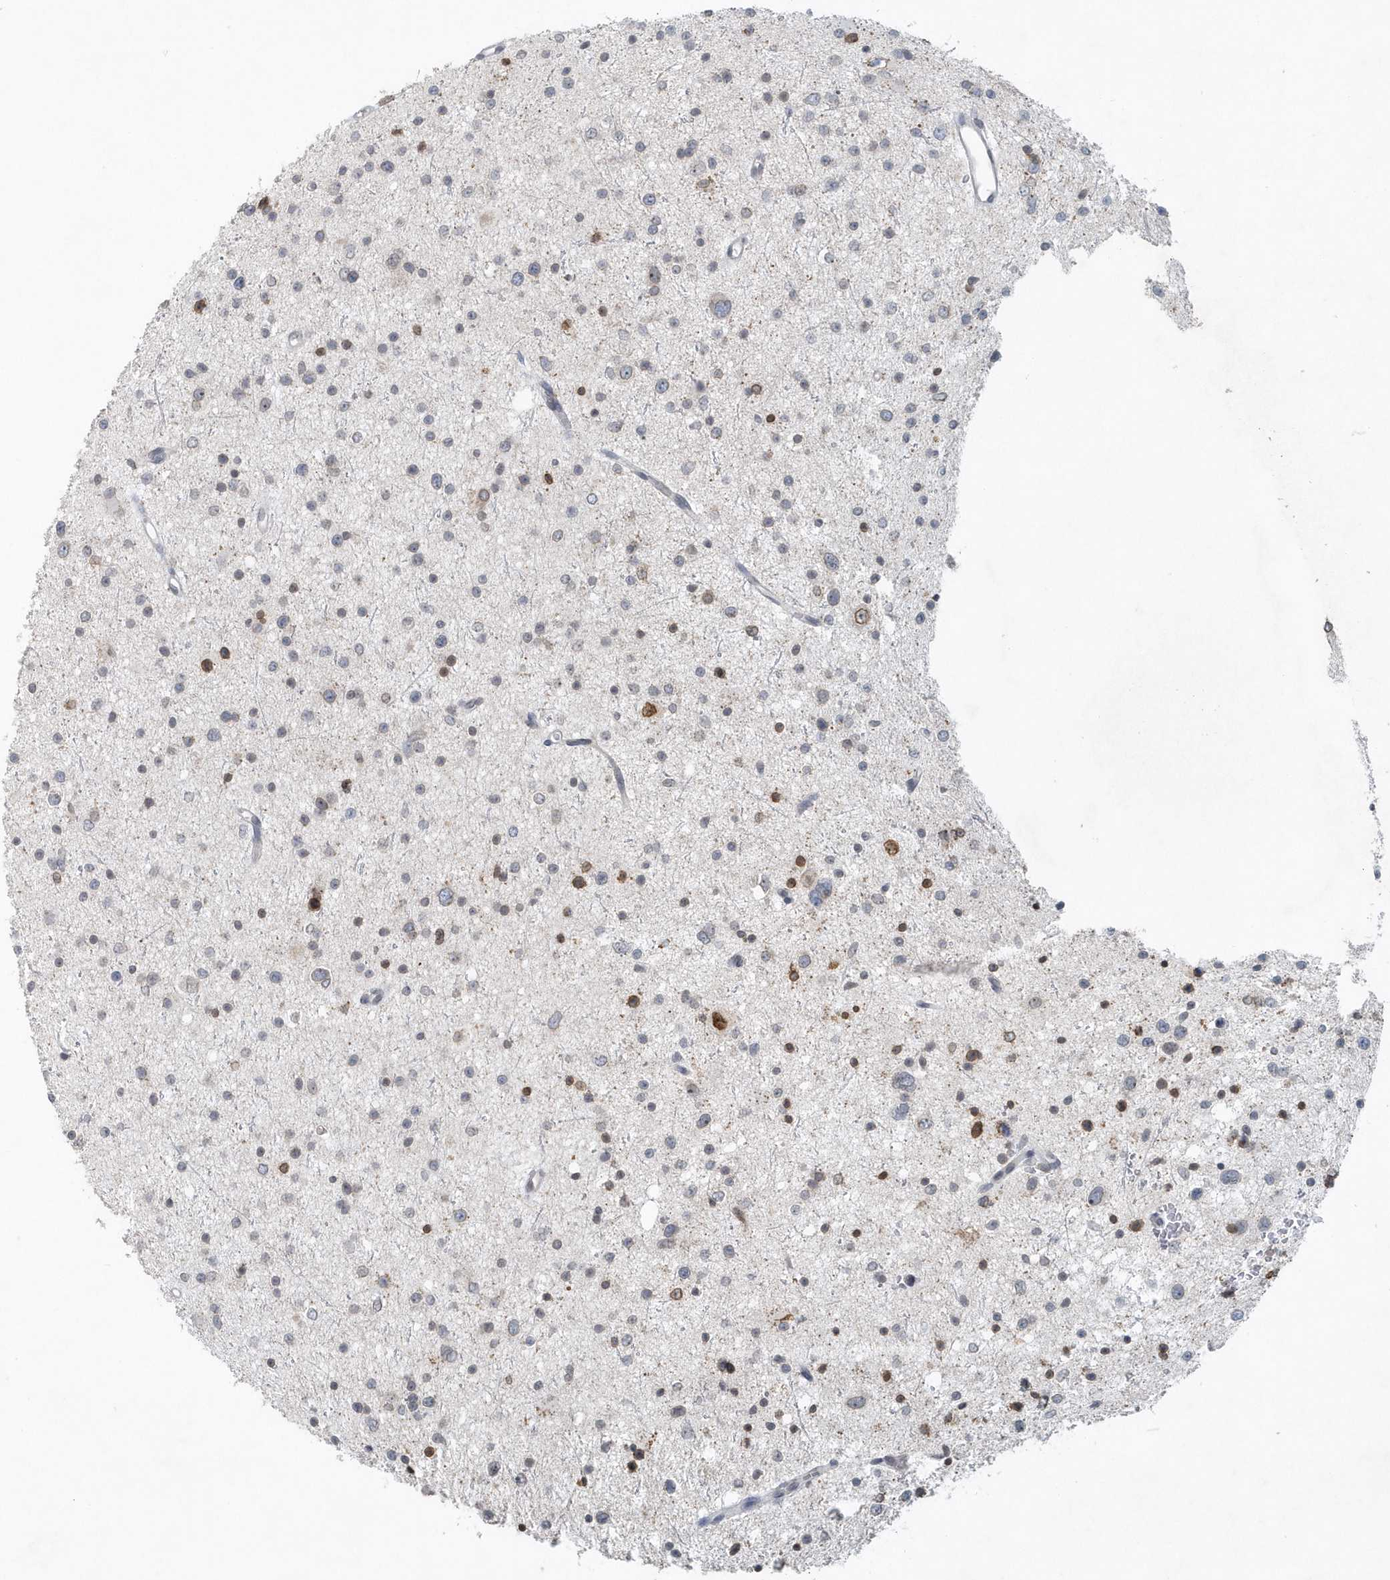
{"staining": {"intensity": "negative", "quantity": "none", "location": "none"}, "tissue": "glioma", "cell_type": "Tumor cells", "image_type": "cancer", "snomed": [{"axis": "morphology", "description": "Glioma, malignant, Low grade"}, {"axis": "topography", "description": "Brain"}], "caption": "Immunohistochemistry (IHC) image of glioma stained for a protein (brown), which demonstrates no staining in tumor cells.", "gene": "NUP54", "patient": {"sex": "female", "age": 37}}